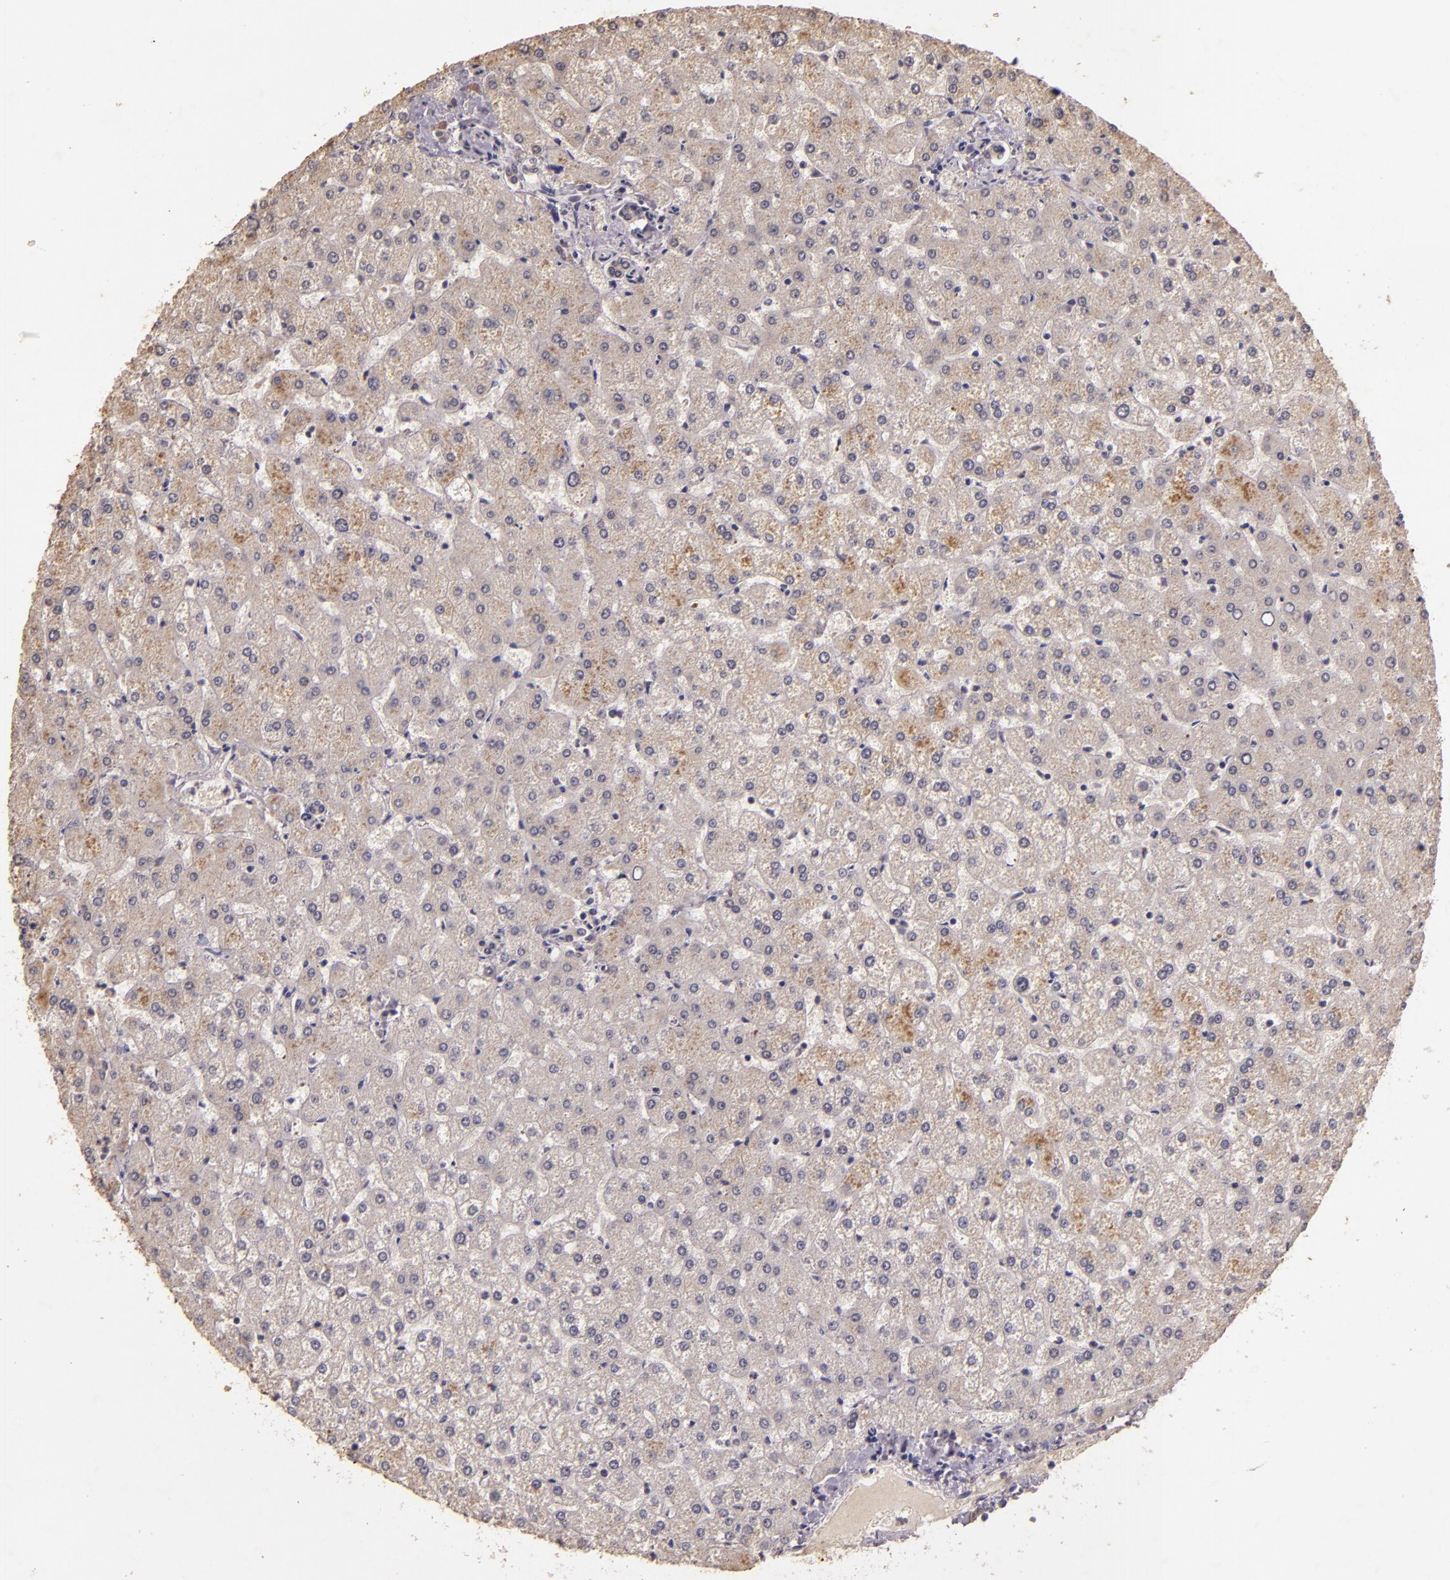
{"staining": {"intensity": "negative", "quantity": "none", "location": "none"}, "tissue": "liver", "cell_type": "Cholangiocytes", "image_type": "normal", "snomed": [{"axis": "morphology", "description": "Normal tissue, NOS"}, {"axis": "topography", "description": "Liver"}], "caption": "The immunohistochemistry (IHC) histopathology image has no significant expression in cholangiocytes of liver.", "gene": "TFF1", "patient": {"sex": "female", "age": 32}}